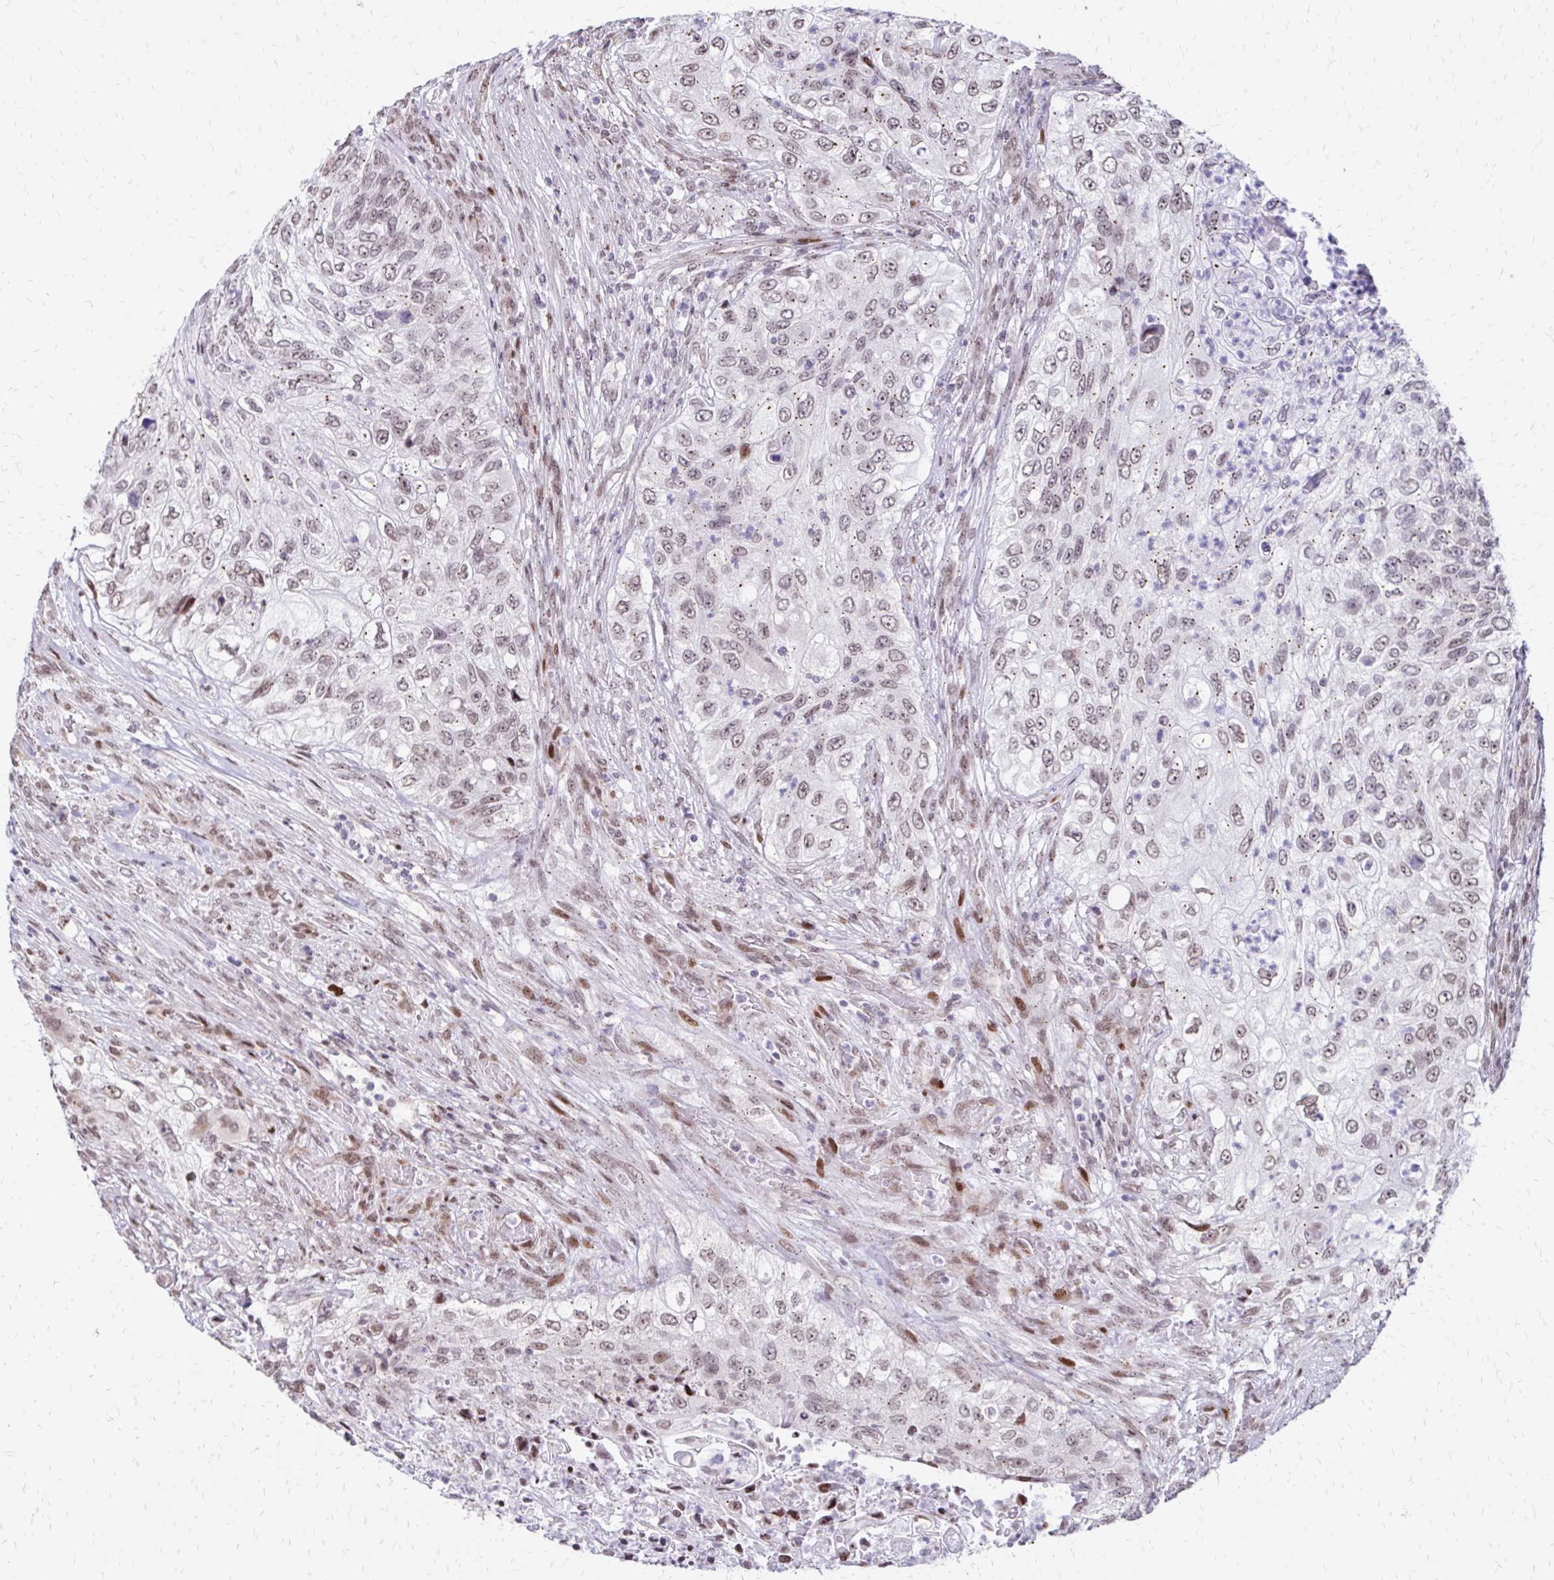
{"staining": {"intensity": "weak", "quantity": ">75%", "location": "cytoplasmic/membranous,nuclear"}, "tissue": "urothelial cancer", "cell_type": "Tumor cells", "image_type": "cancer", "snomed": [{"axis": "morphology", "description": "Urothelial carcinoma, High grade"}, {"axis": "topography", "description": "Urinary bladder"}], "caption": "This is an image of IHC staining of urothelial carcinoma (high-grade), which shows weak positivity in the cytoplasmic/membranous and nuclear of tumor cells.", "gene": "TOB1", "patient": {"sex": "female", "age": 60}}